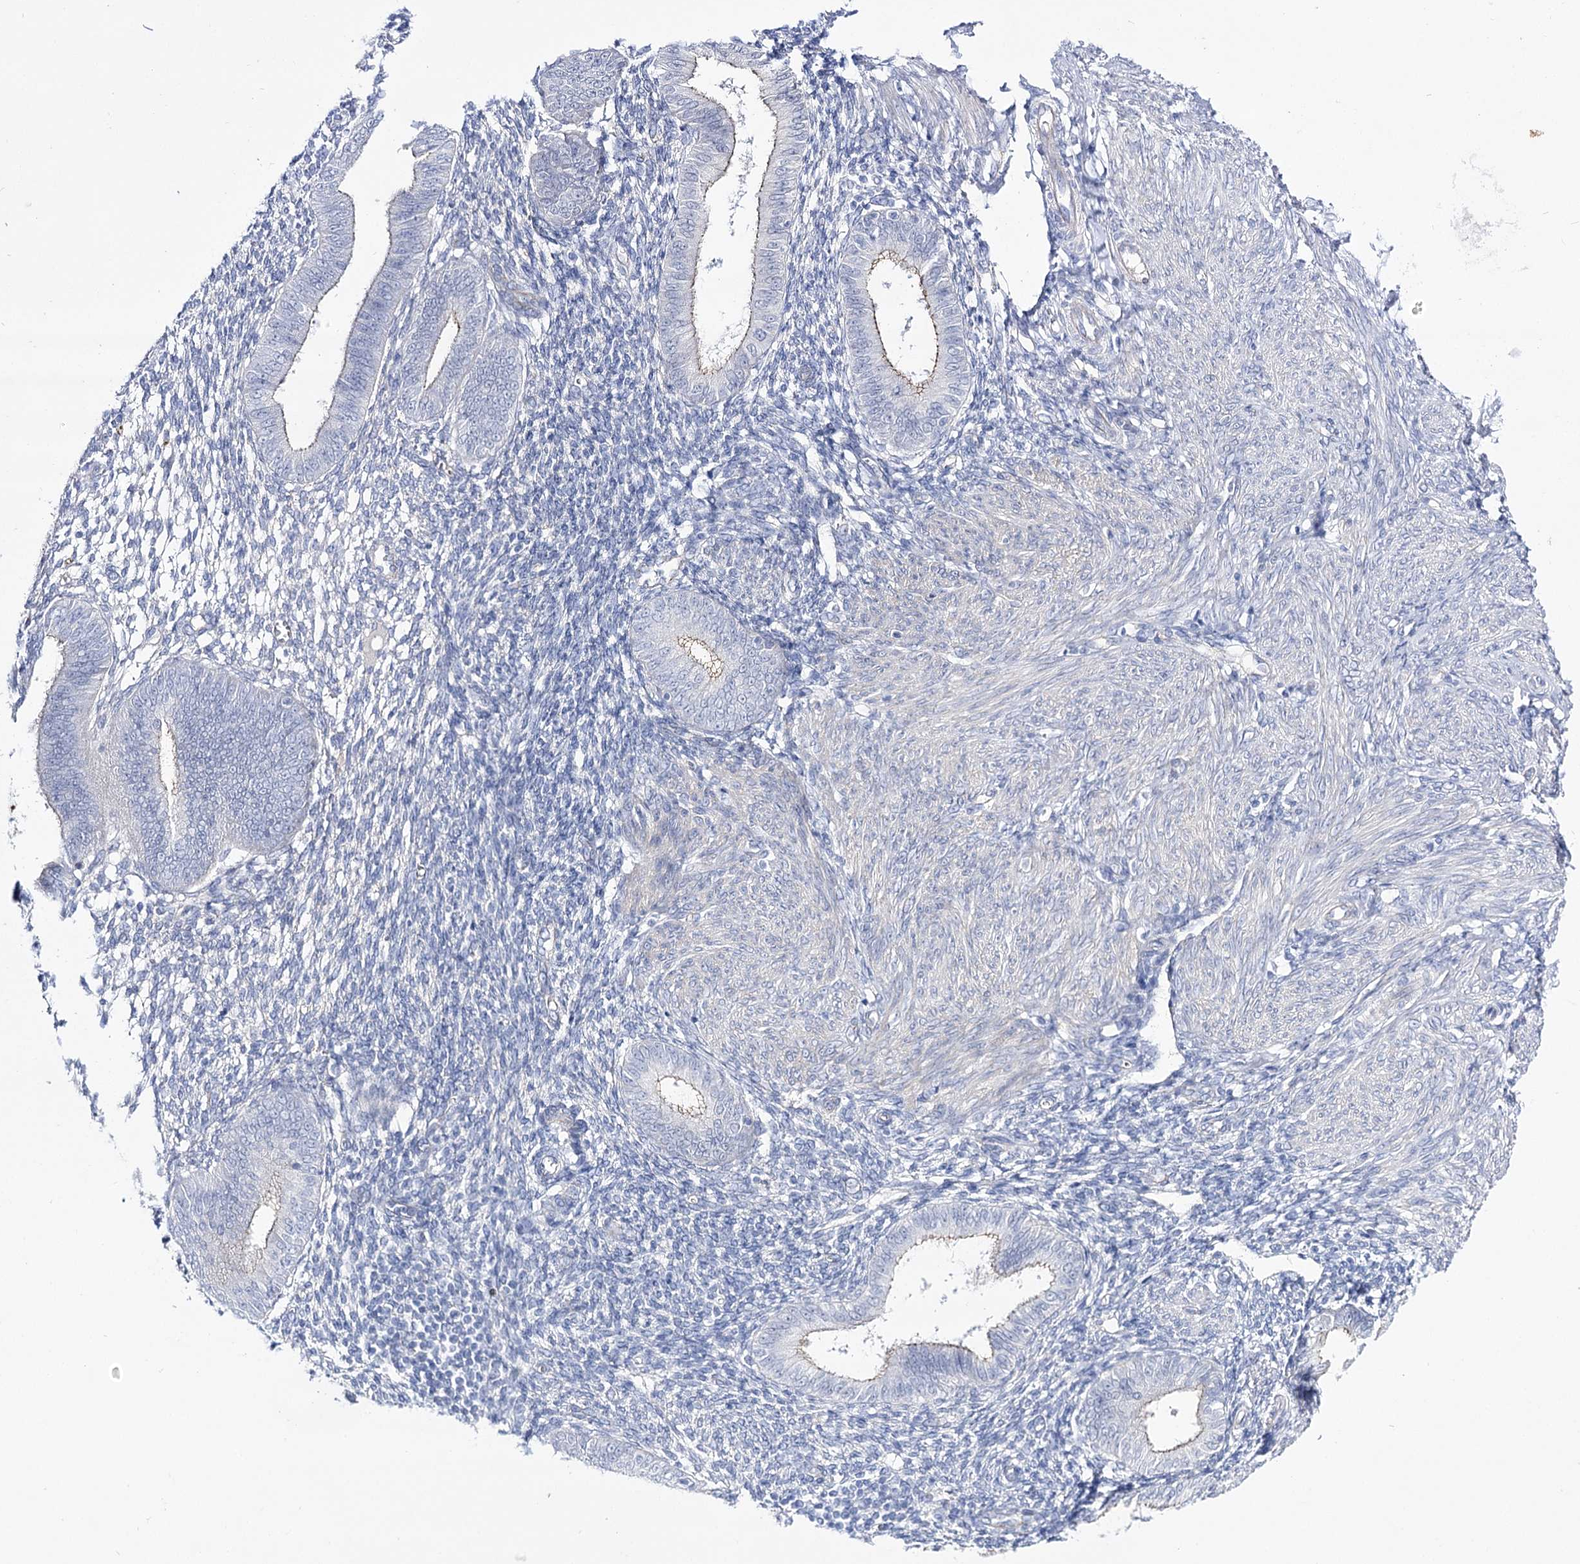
{"staining": {"intensity": "negative", "quantity": "none", "location": "none"}, "tissue": "endometrium", "cell_type": "Cells in endometrial stroma", "image_type": "normal", "snomed": [{"axis": "morphology", "description": "Normal tissue, NOS"}, {"axis": "topography", "description": "Uterus"}, {"axis": "topography", "description": "Endometrium"}], "caption": "The IHC photomicrograph has no significant expression in cells in endometrial stroma of endometrium. (DAB (3,3'-diaminobenzidine) IHC with hematoxylin counter stain).", "gene": "NRAP", "patient": {"sex": "female", "age": 48}}